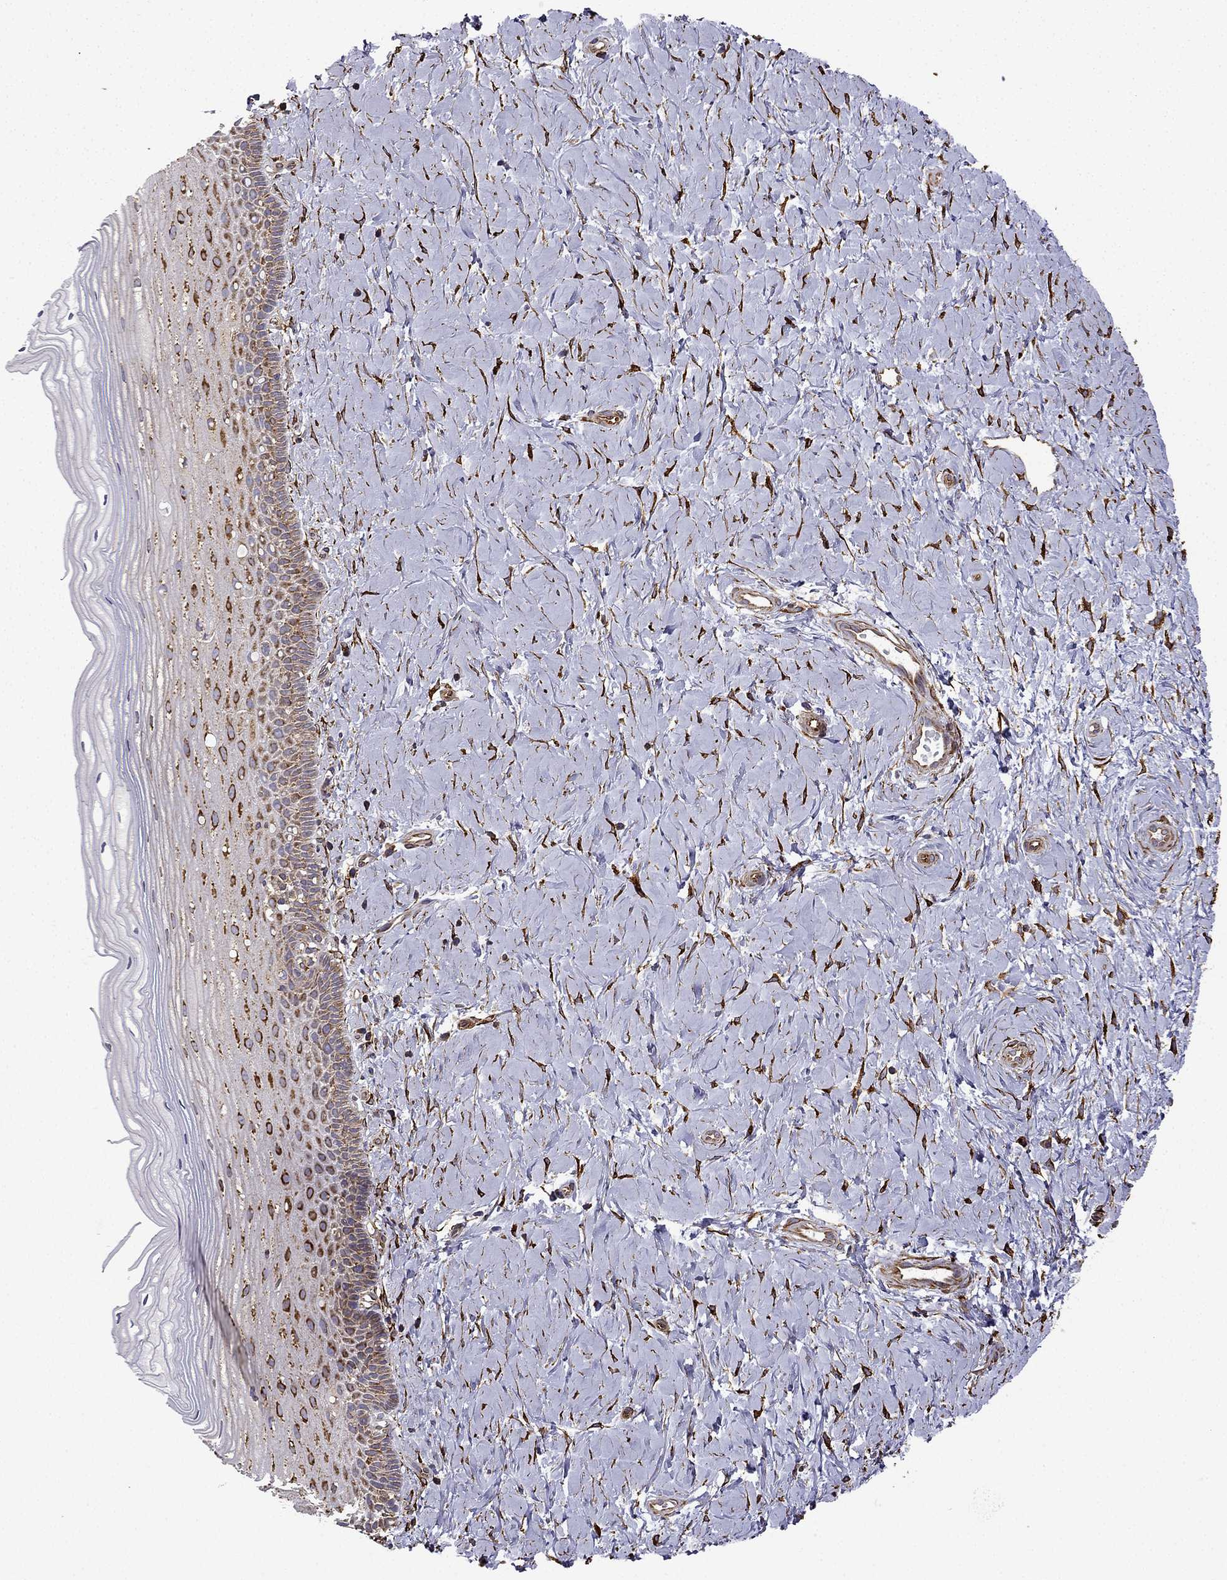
{"staining": {"intensity": "negative", "quantity": "none", "location": "none"}, "tissue": "cervix", "cell_type": "Glandular cells", "image_type": "normal", "snomed": [{"axis": "morphology", "description": "Normal tissue, NOS"}, {"axis": "topography", "description": "Cervix"}], "caption": "The image exhibits no significant staining in glandular cells of cervix. Brightfield microscopy of immunohistochemistry (IHC) stained with DAB (3,3'-diaminobenzidine) (brown) and hematoxylin (blue), captured at high magnification.", "gene": "MAP4", "patient": {"sex": "female", "age": 37}}